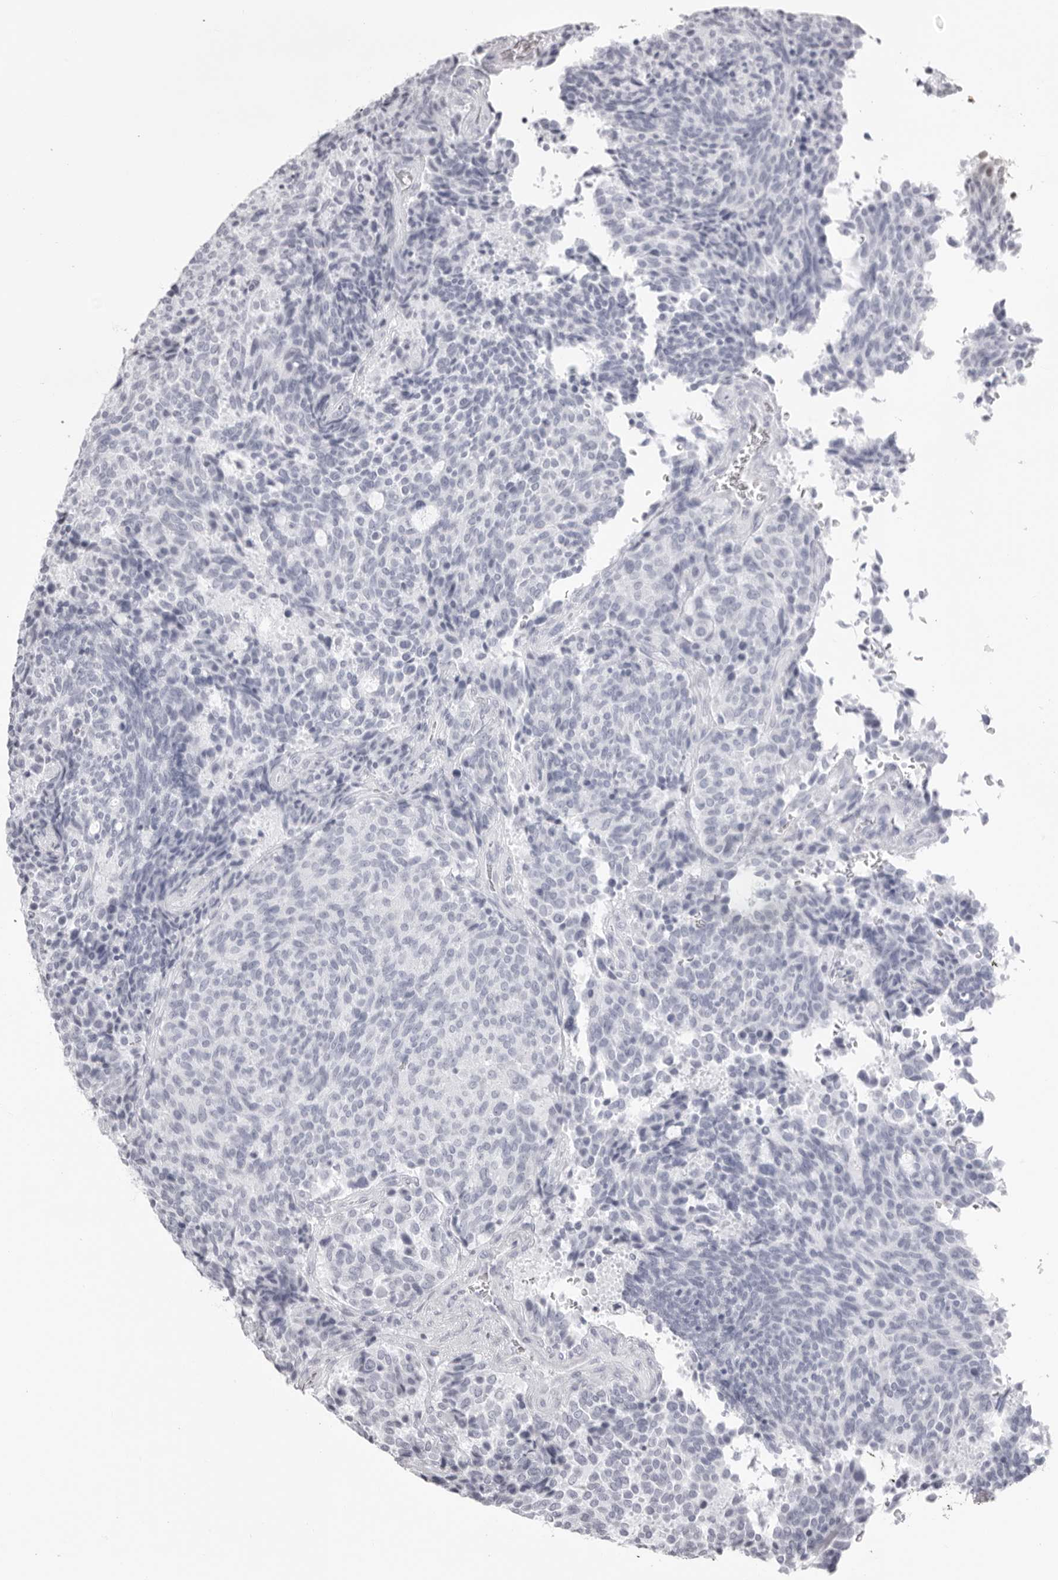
{"staining": {"intensity": "negative", "quantity": "none", "location": "none"}, "tissue": "carcinoid", "cell_type": "Tumor cells", "image_type": "cancer", "snomed": [{"axis": "morphology", "description": "Carcinoid, malignant, NOS"}, {"axis": "topography", "description": "Pancreas"}], "caption": "Malignant carcinoid was stained to show a protein in brown. There is no significant positivity in tumor cells.", "gene": "KLK9", "patient": {"sex": "female", "age": 54}}